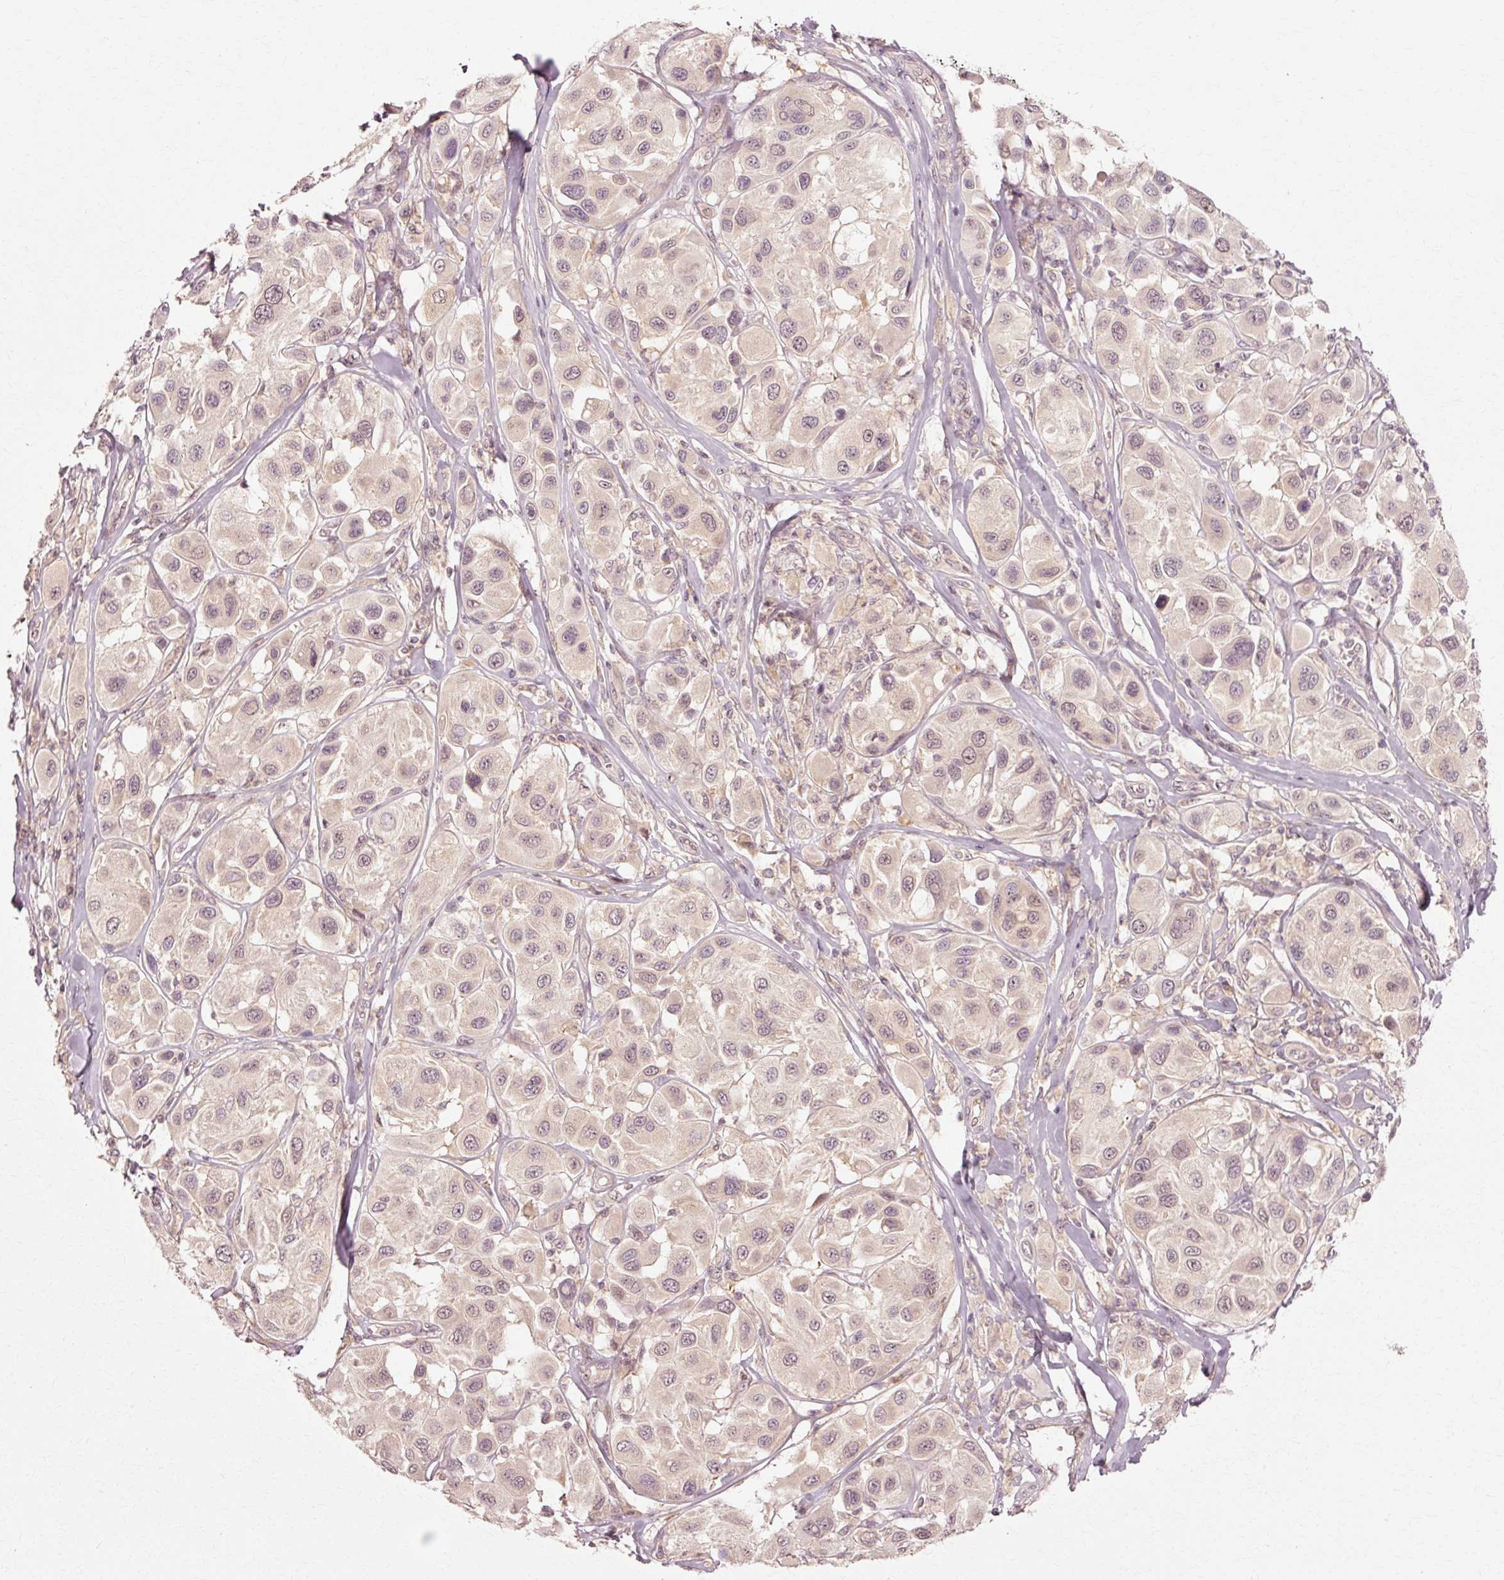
{"staining": {"intensity": "weak", "quantity": "<25%", "location": "cytoplasmic/membranous,nuclear"}, "tissue": "melanoma", "cell_type": "Tumor cells", "image_type": "cancer", "snomed": [{"axis": "morphology", "description": "Malignant melanoma, Metastatic site"}, {"axis": "topography", "description": "Skin"}], "caption": "This is an immunohistochemistry (IHC) photomicrograph of human malignant melanoma (metastatic site). There is no staining in tumor cells.", "gene": "RGPD5", "patient": {"sex": "male", "age": 41}}